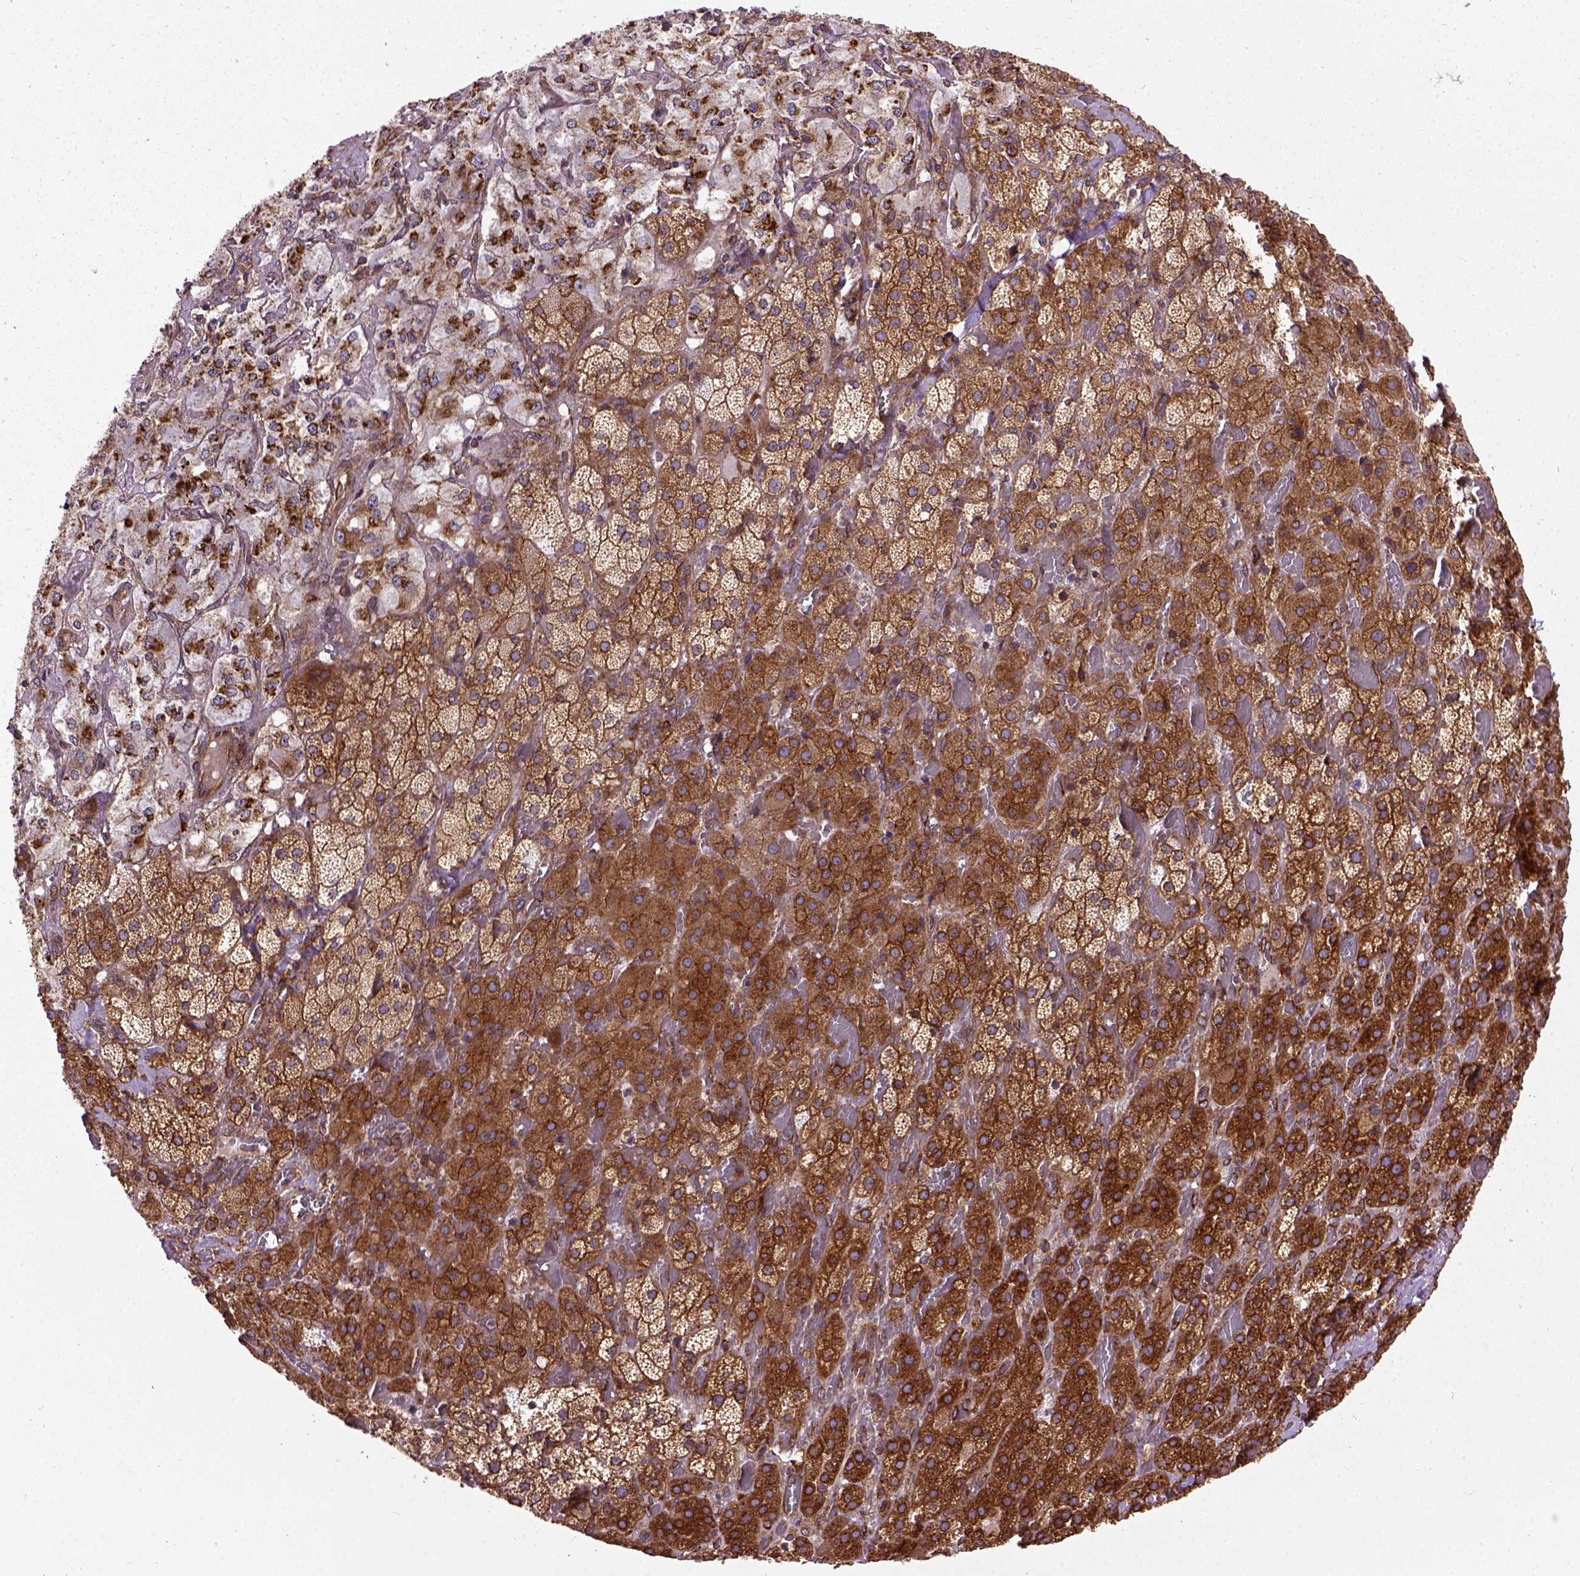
{"staining": {"intensity": "strong", "quantity": ">75%", "location": "cytoplasmic/membranous"}, "tissue": "adrenal gland", "cell_type": "Glandular cells", "image_type": "normal", "snomed": [{"axis": "morphology", "description": "Normal tissue, NOS"}, {"axis": "topography", "description": "Adrenal gland"}], "caption": "DAB (3,3'-diaminobenzidine) immunohistochemical staining of unremarkable adrenal gland demonstrates strong cytoplasmic/membranous protein positivity in approximately >75% of glandular cells. Nuclei are stained in blue.", "gene": "CAPRIN1", "patient": {"sex": "male", "age": 57}}